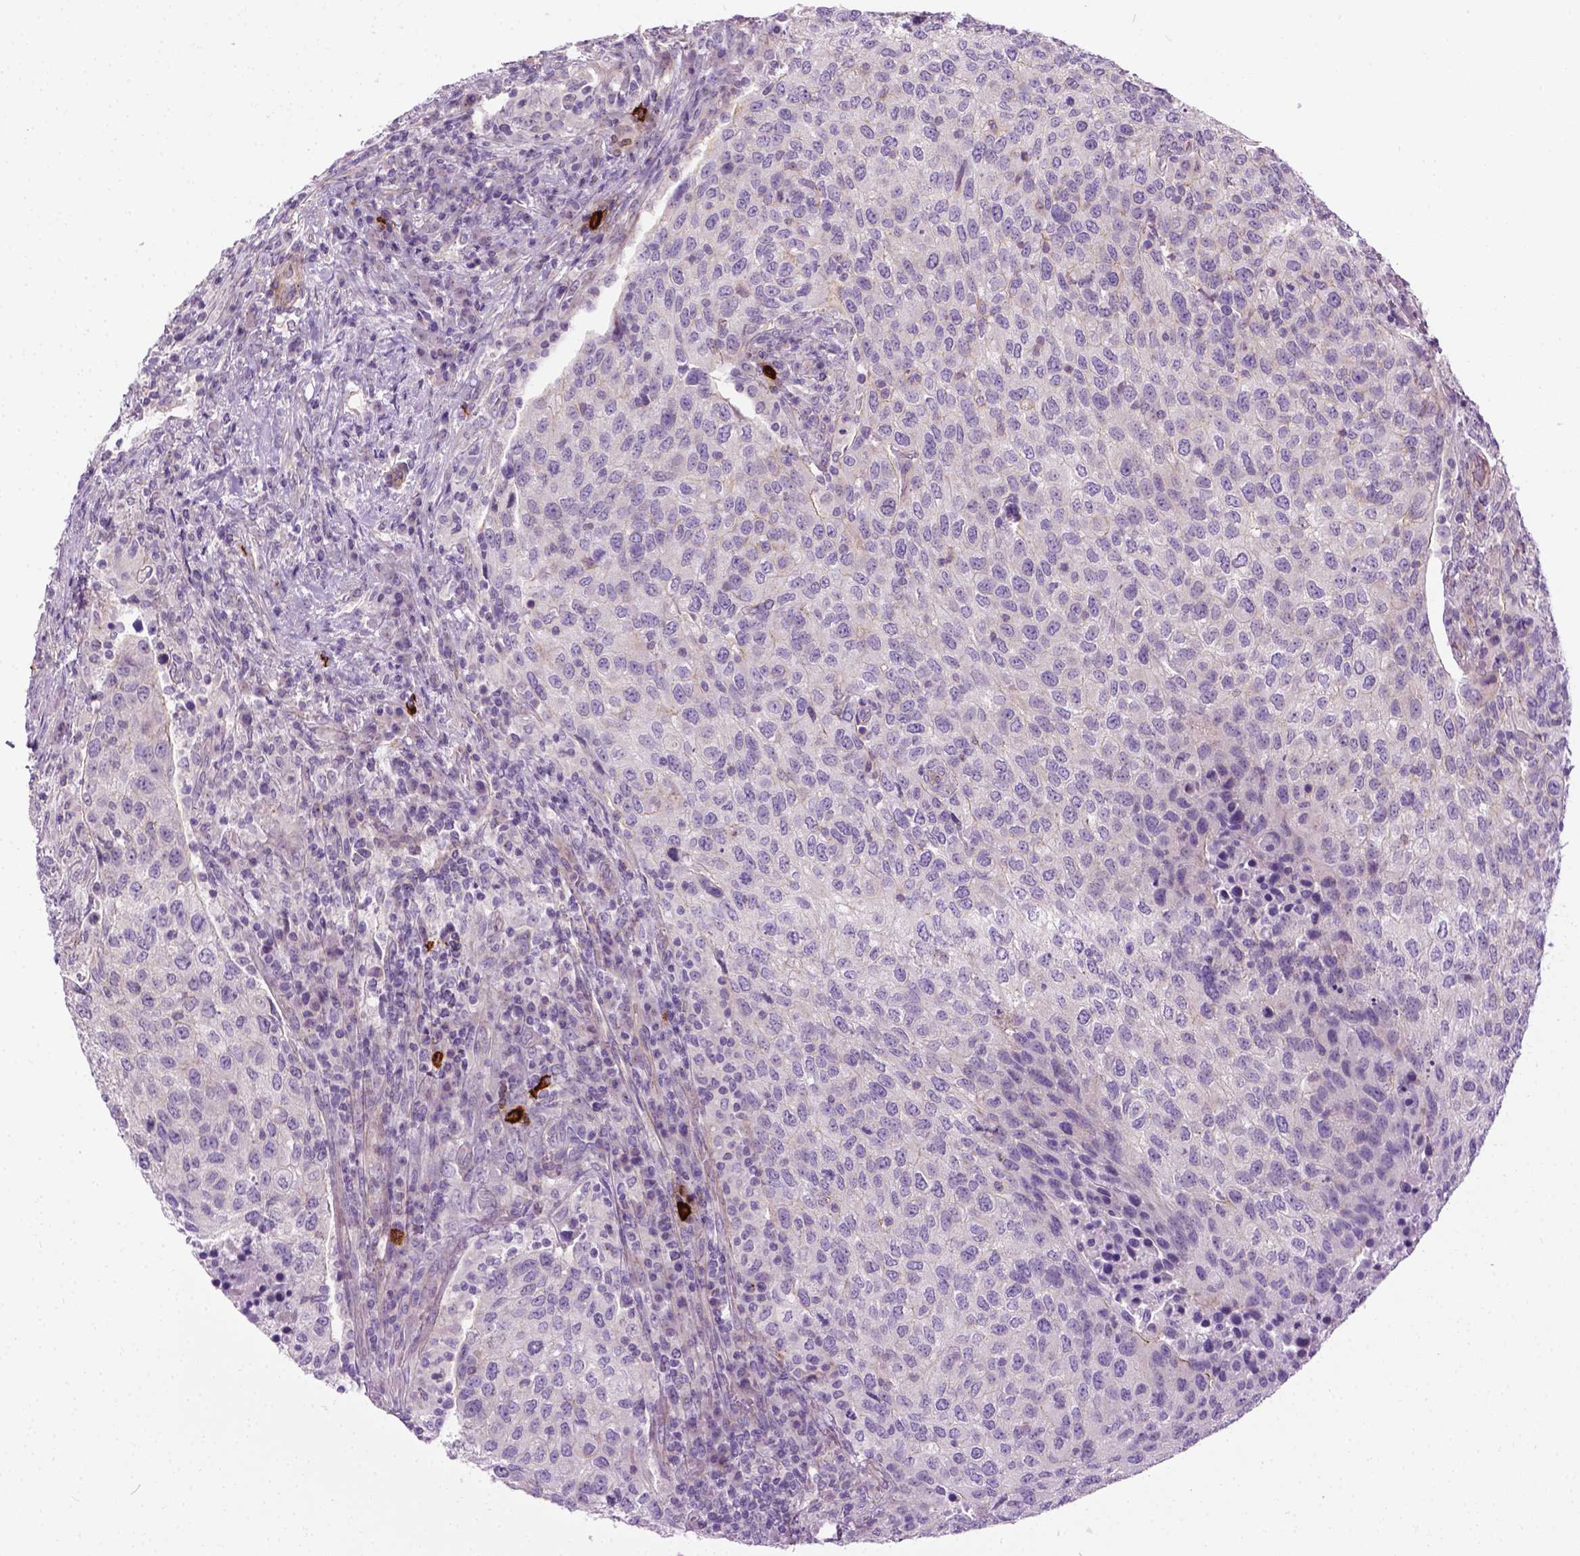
{"staining": {"intensity": "negative", "quantity": "none", "location": "none"}, "tissue": "urothelial cancer", "cell_type": "Tumor cells", "image_type": "cancer", "snomed": [{"axis": "morphology", "description": "Urothelial carcinoma, High grade"}, {"axis": "topography", "description": "Urinary bladder"}], "caption": "DAB immunohistochemical staining of human urothelial carcinoma (high-grade) demonstrates no significant expression in tumor cells. (DAB (3,3'-diaminobenzidine) IHC with hematoxylin counter stain).", "gene": "SPECC1L", "patient": {"sex": "female", "age": 78}}